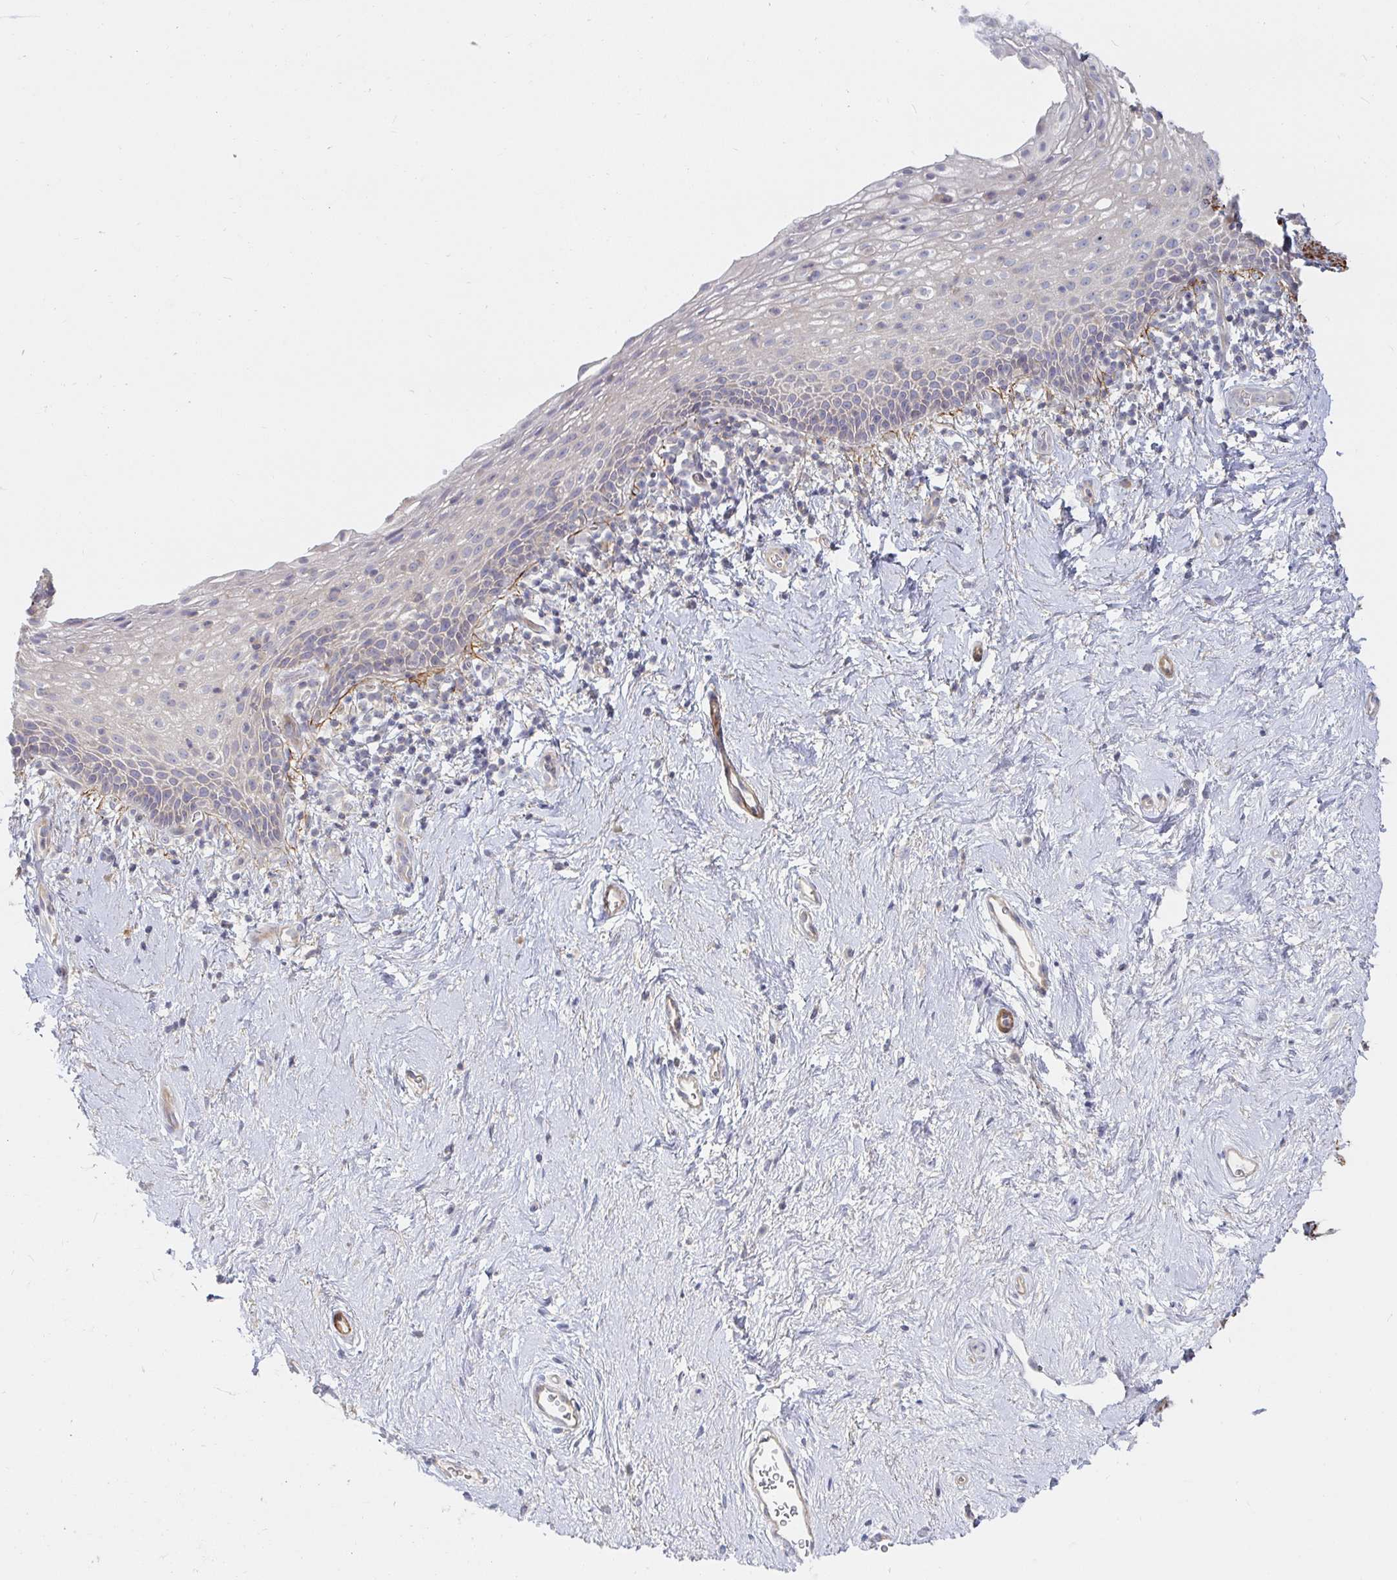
{"staining": {"intensity": "negative", "quantity": "none", "location": "none"}, "tissue": "vagina", "cell_type": "Squamous epithelial cells", "image_type": "normal", "snomed": [{"axis": "morphology", "description": "Normal tissue, NOS"}, {"axis": "topography", "description": "Vagina"}], "caption": "Normal vagina was stained to show a protein in brown. There is no significant staining in squamous epithelial cells.", "gene": "SSH2", "patient": {"sex": "female", "age": 61}}